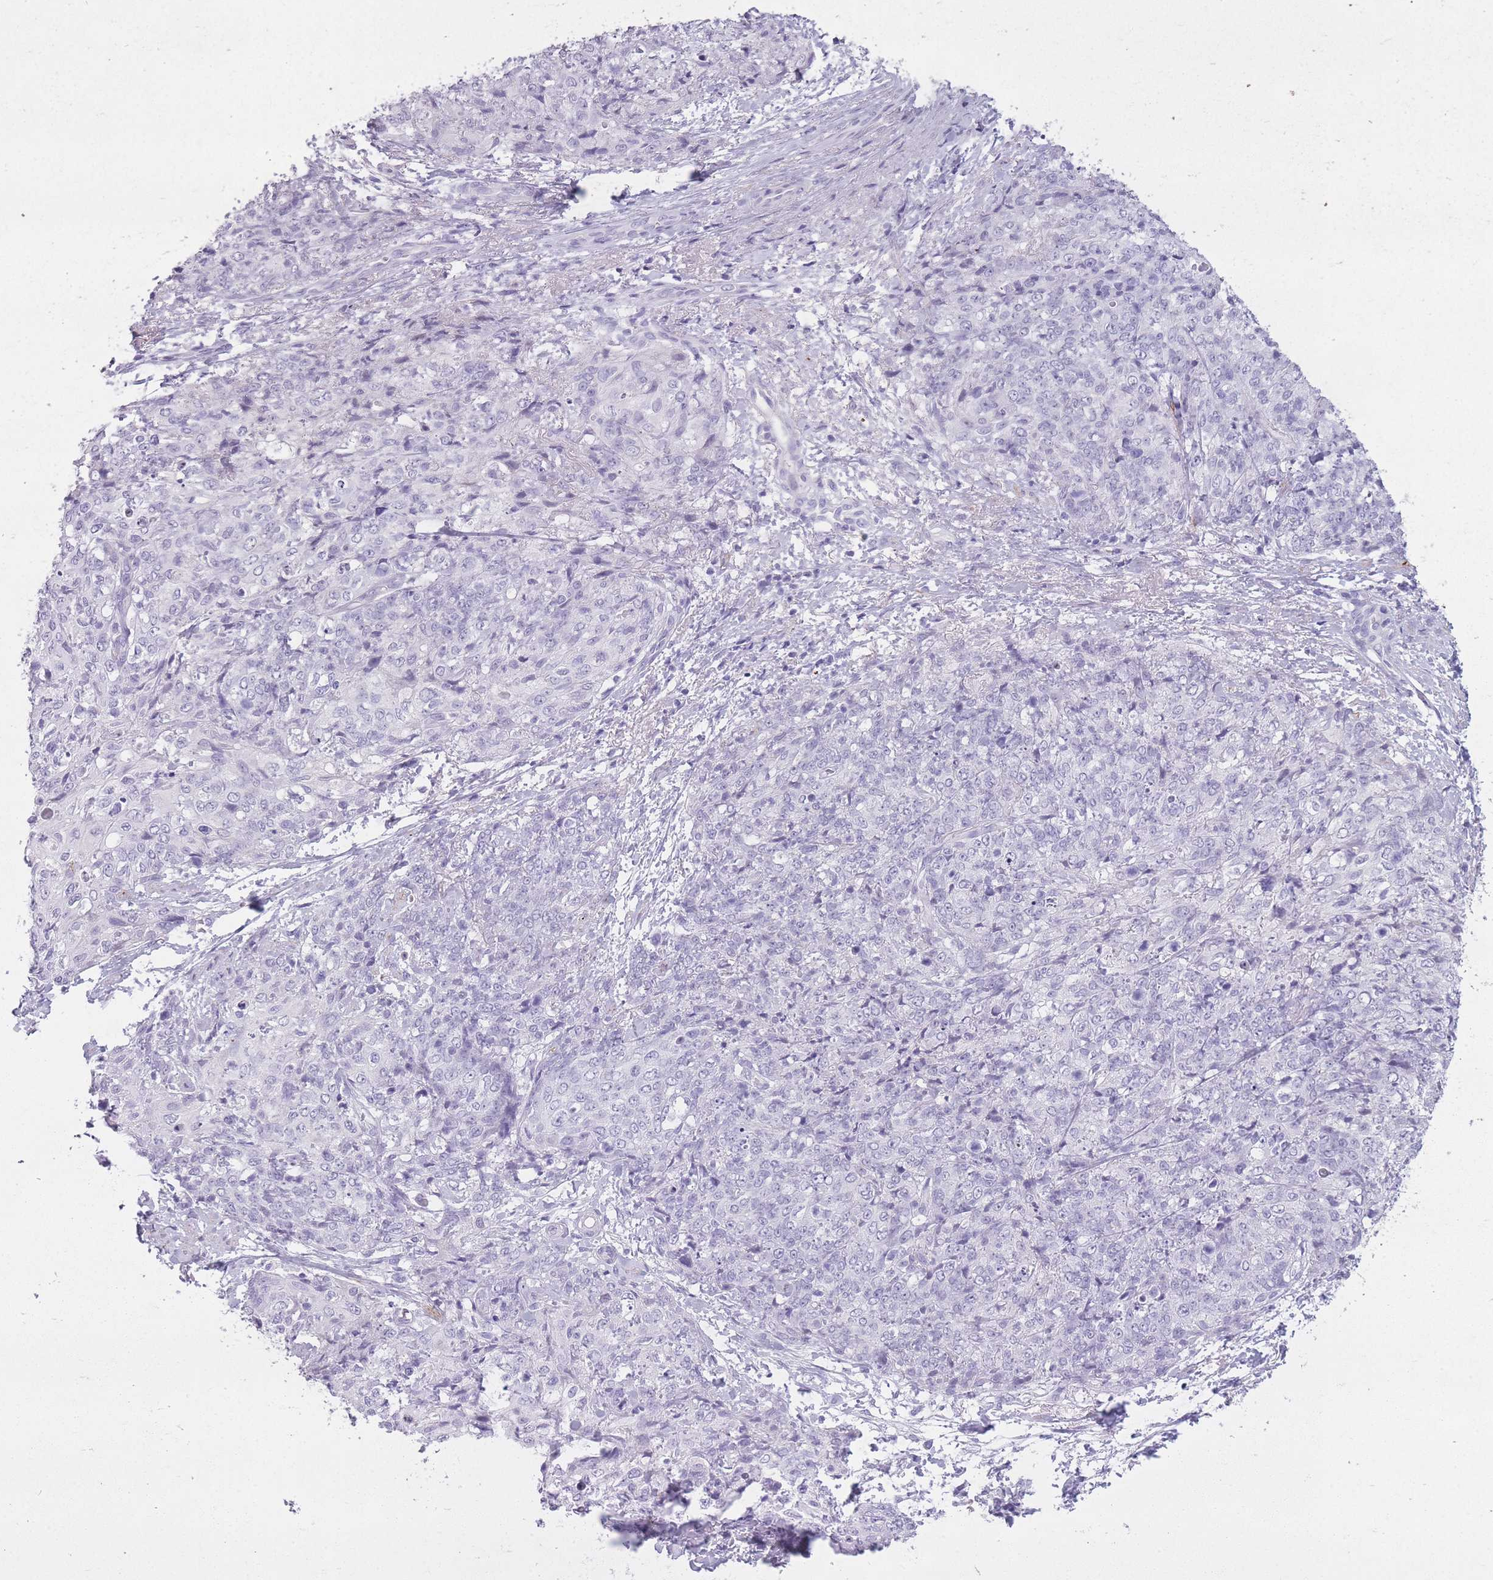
{"staining": {"intensity": "negative", "quantity": "none", "location": "none"}, "tissue": "skin cancer", "cell_type": "Tumor cells", "image_type": "cancer", "snomed": [{"axis": "morphology", "description": "Squamous cell carcinoma, NOS"}, {"axis": "topography", "description": "Skin"}, {"axis": "topography", "description": "Vulva"}], "caption": "Immunohistochemistry (IHC) histopathology image of neoplastic tissue: skin cancer stained with DAB (3,3'-diaminobenzidine) displays no significant protein staining in tumor cells.", "gene": "GOLGA6D", "patient": {"sex": "female", "age": 85}}